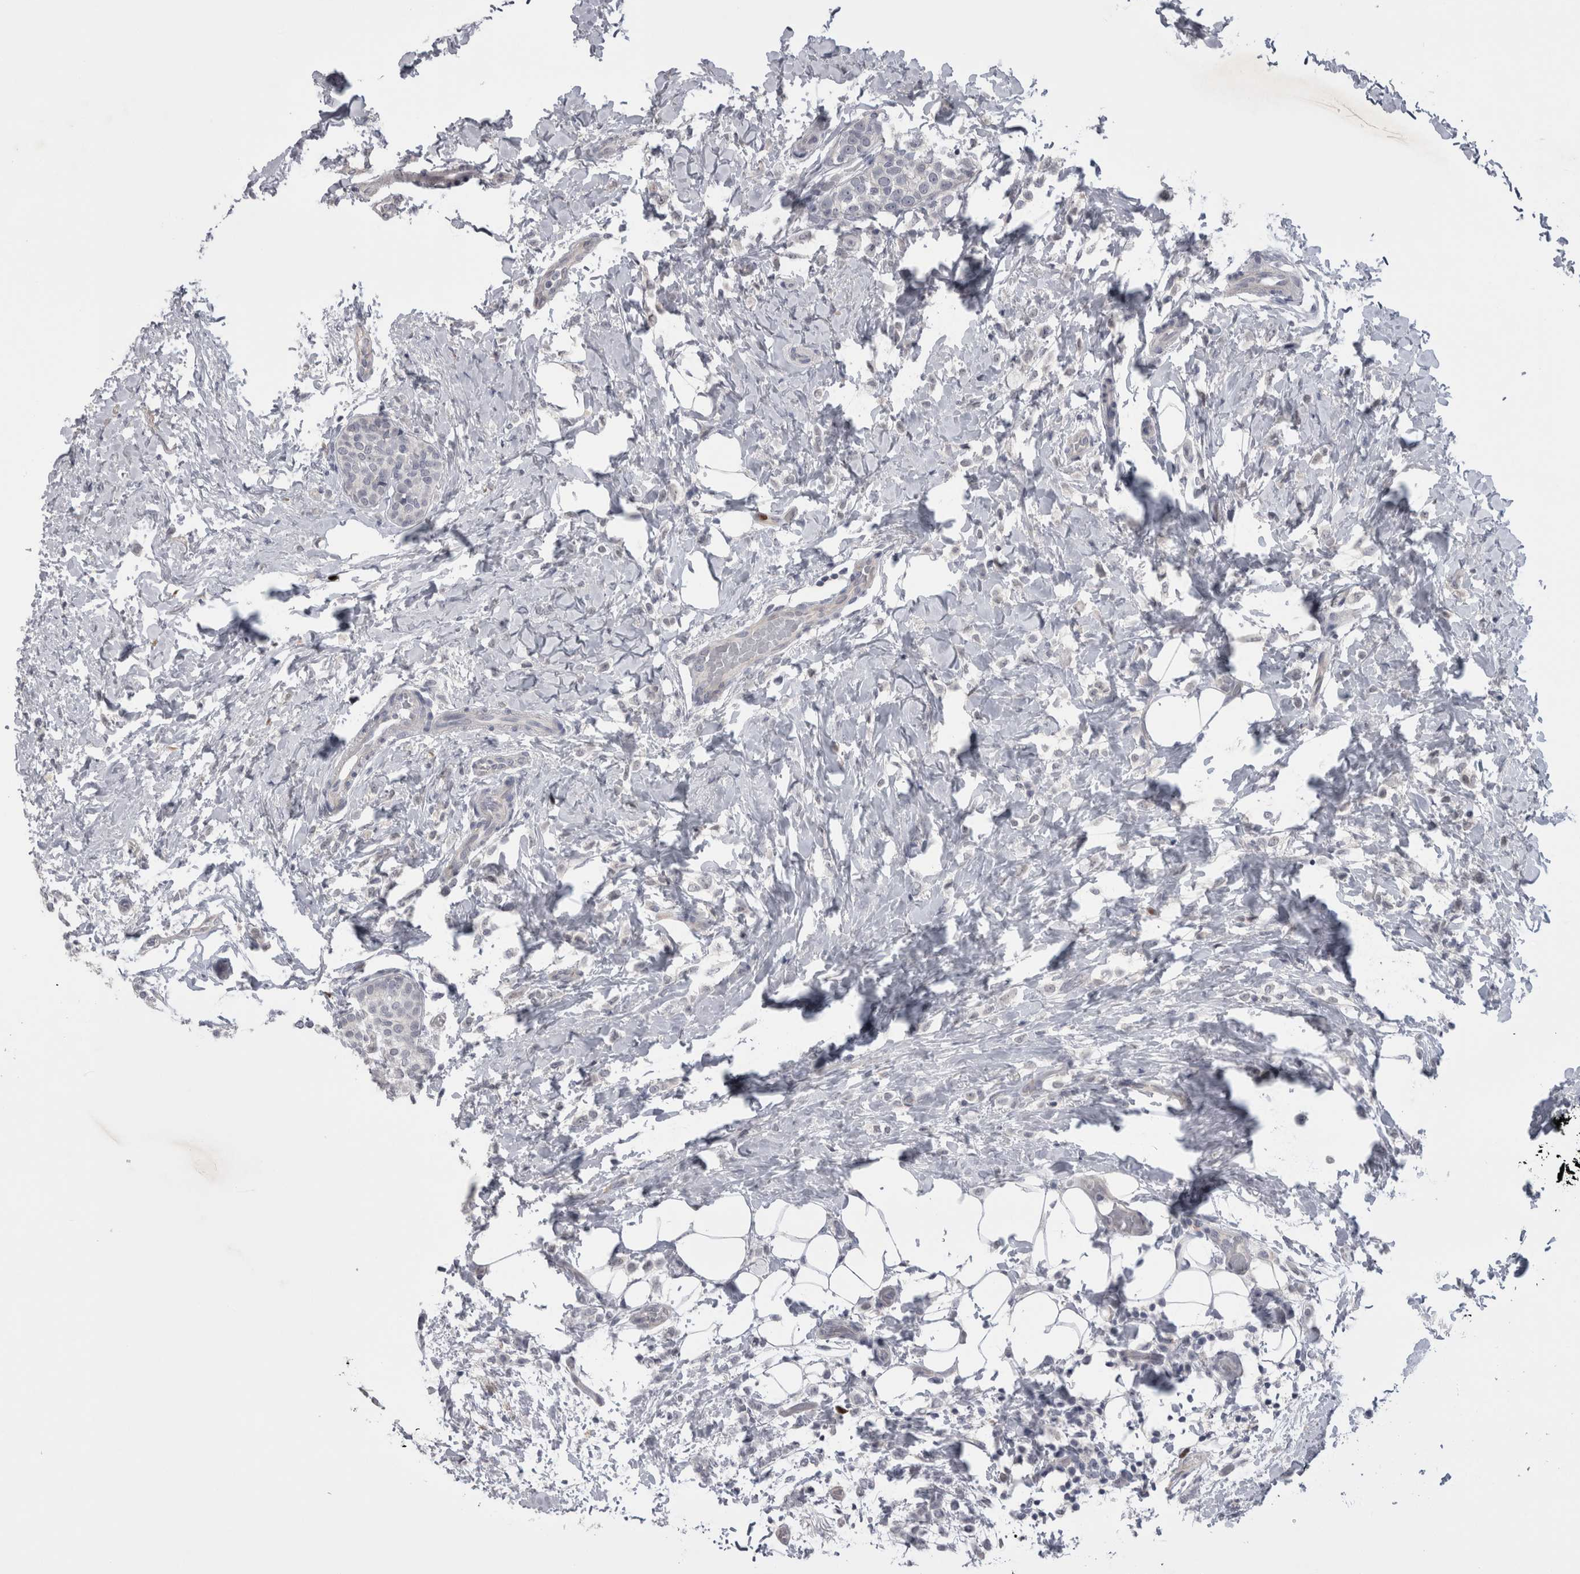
{"staining": {"intensity": "negative", "quantity": "none", "location": "none"}, "tissue": "breast cancer", "cell_type": "Tumor cells", "image_type": "cancer", "snomed": [{"axis": "morphology", "description": "Lobular carcinoma"}, {"axis": "topography", "description": "Breast"}], "caption": "Protein analysis of breast lobular carcinoma demonstrates no significant staining in tumor cells.", "gene": "KIF18B", "patient": {"sex": "female", "age": 50}}